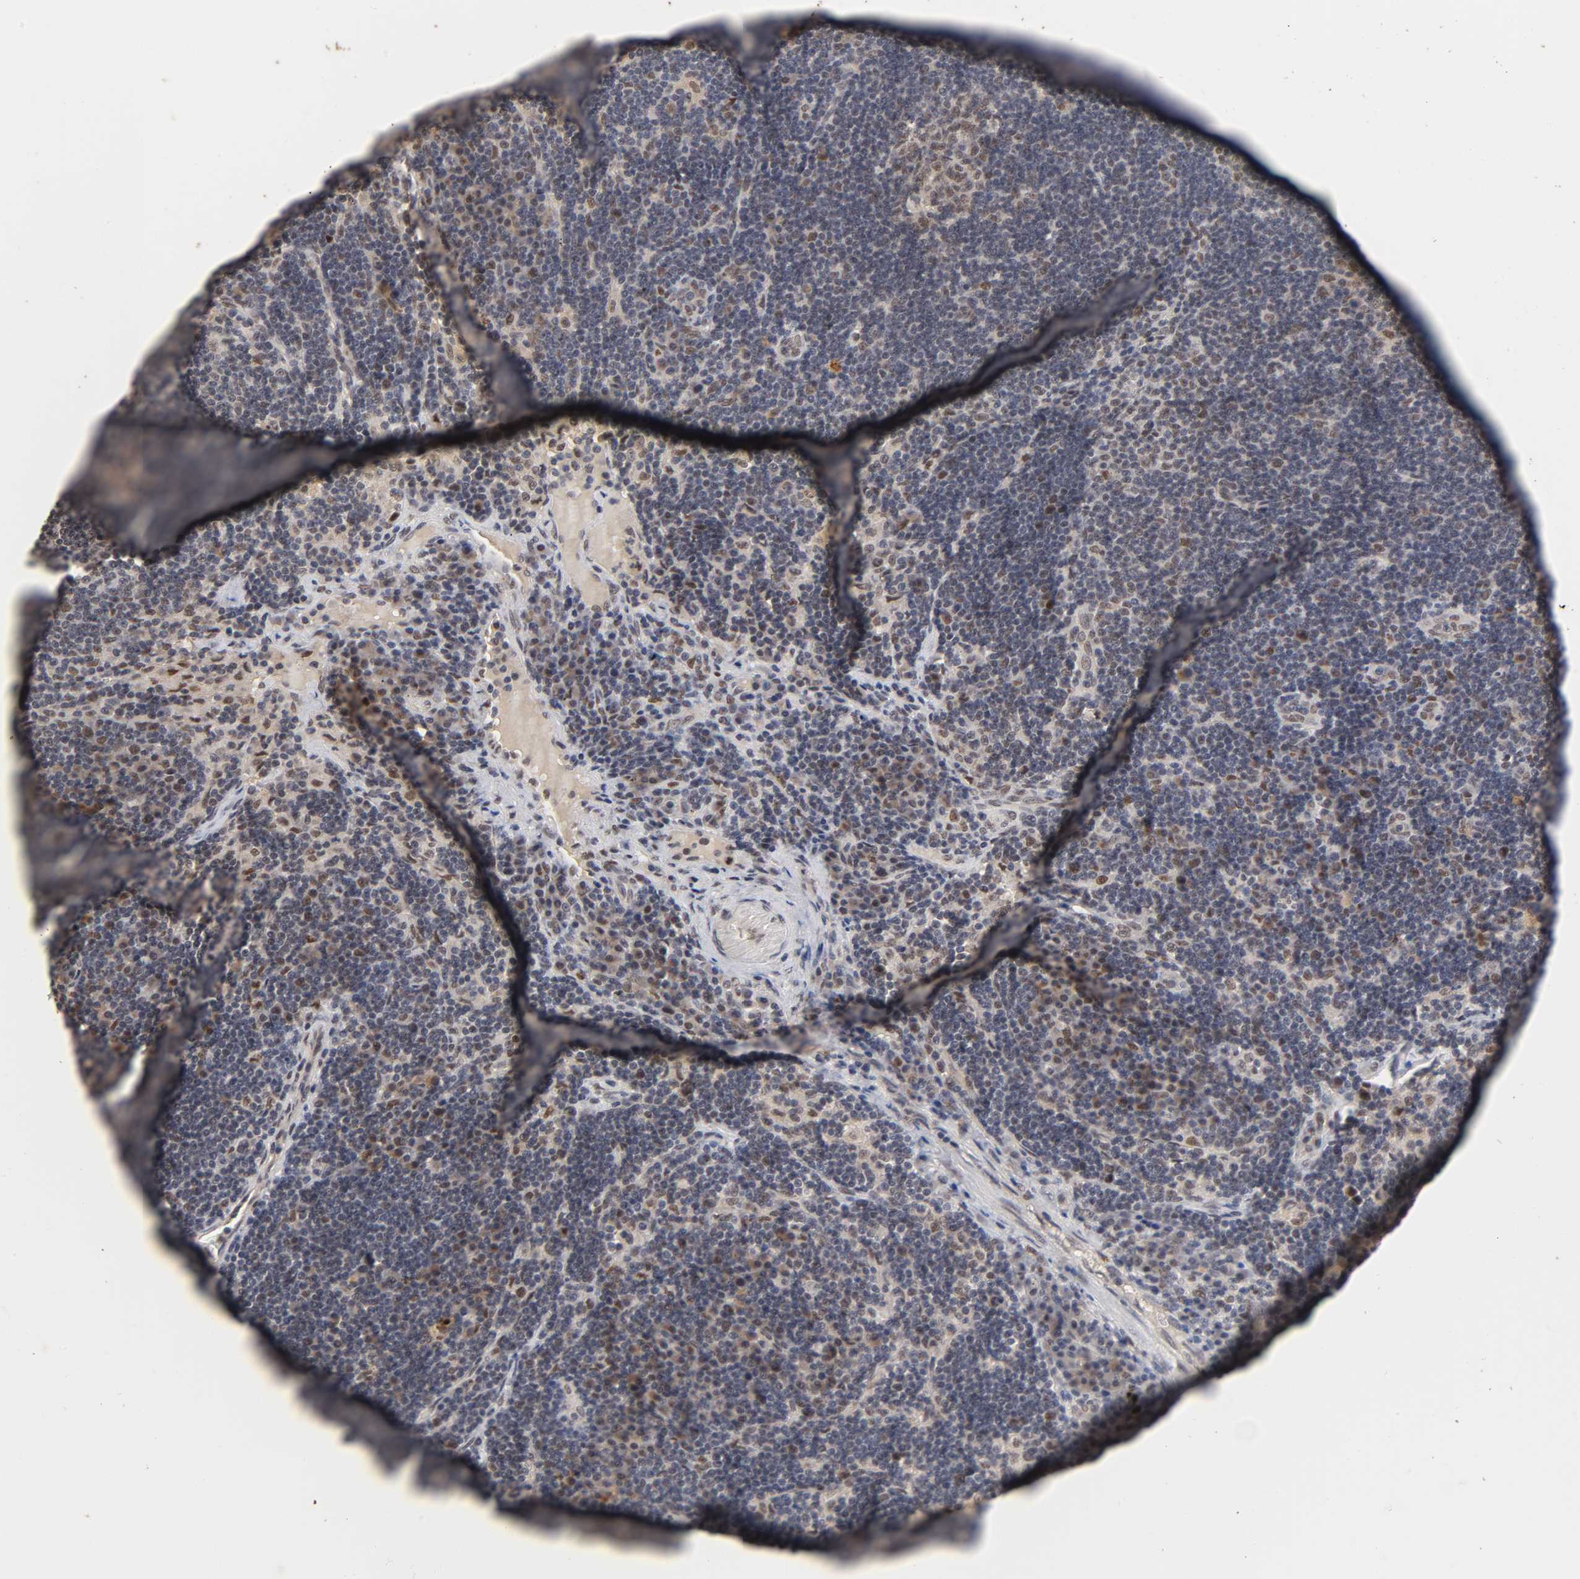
{"staining": {"intensity": "moderate", "quantity": "<25%", "location": "nuclear"}, "tissue": "lymph node", "cell_type": "Germinal center cells", "image_type": "normal", "snomed": [{"axis": "morphology", "description": "Normal tissue, NOS"}, {"axis": "morphology", "description": "Squamous cell carcinoma, metastatic, NOS"}, {"axis": "topography", "description": "Lymph node"}], "caption": "Immunohistochemical staining of normal human lymph node displays low levels of moderate nuclear expression in approximately <25% of germinal center cells.", "gene": "EP300", "patient": {"sex": "female", "age": 53}}